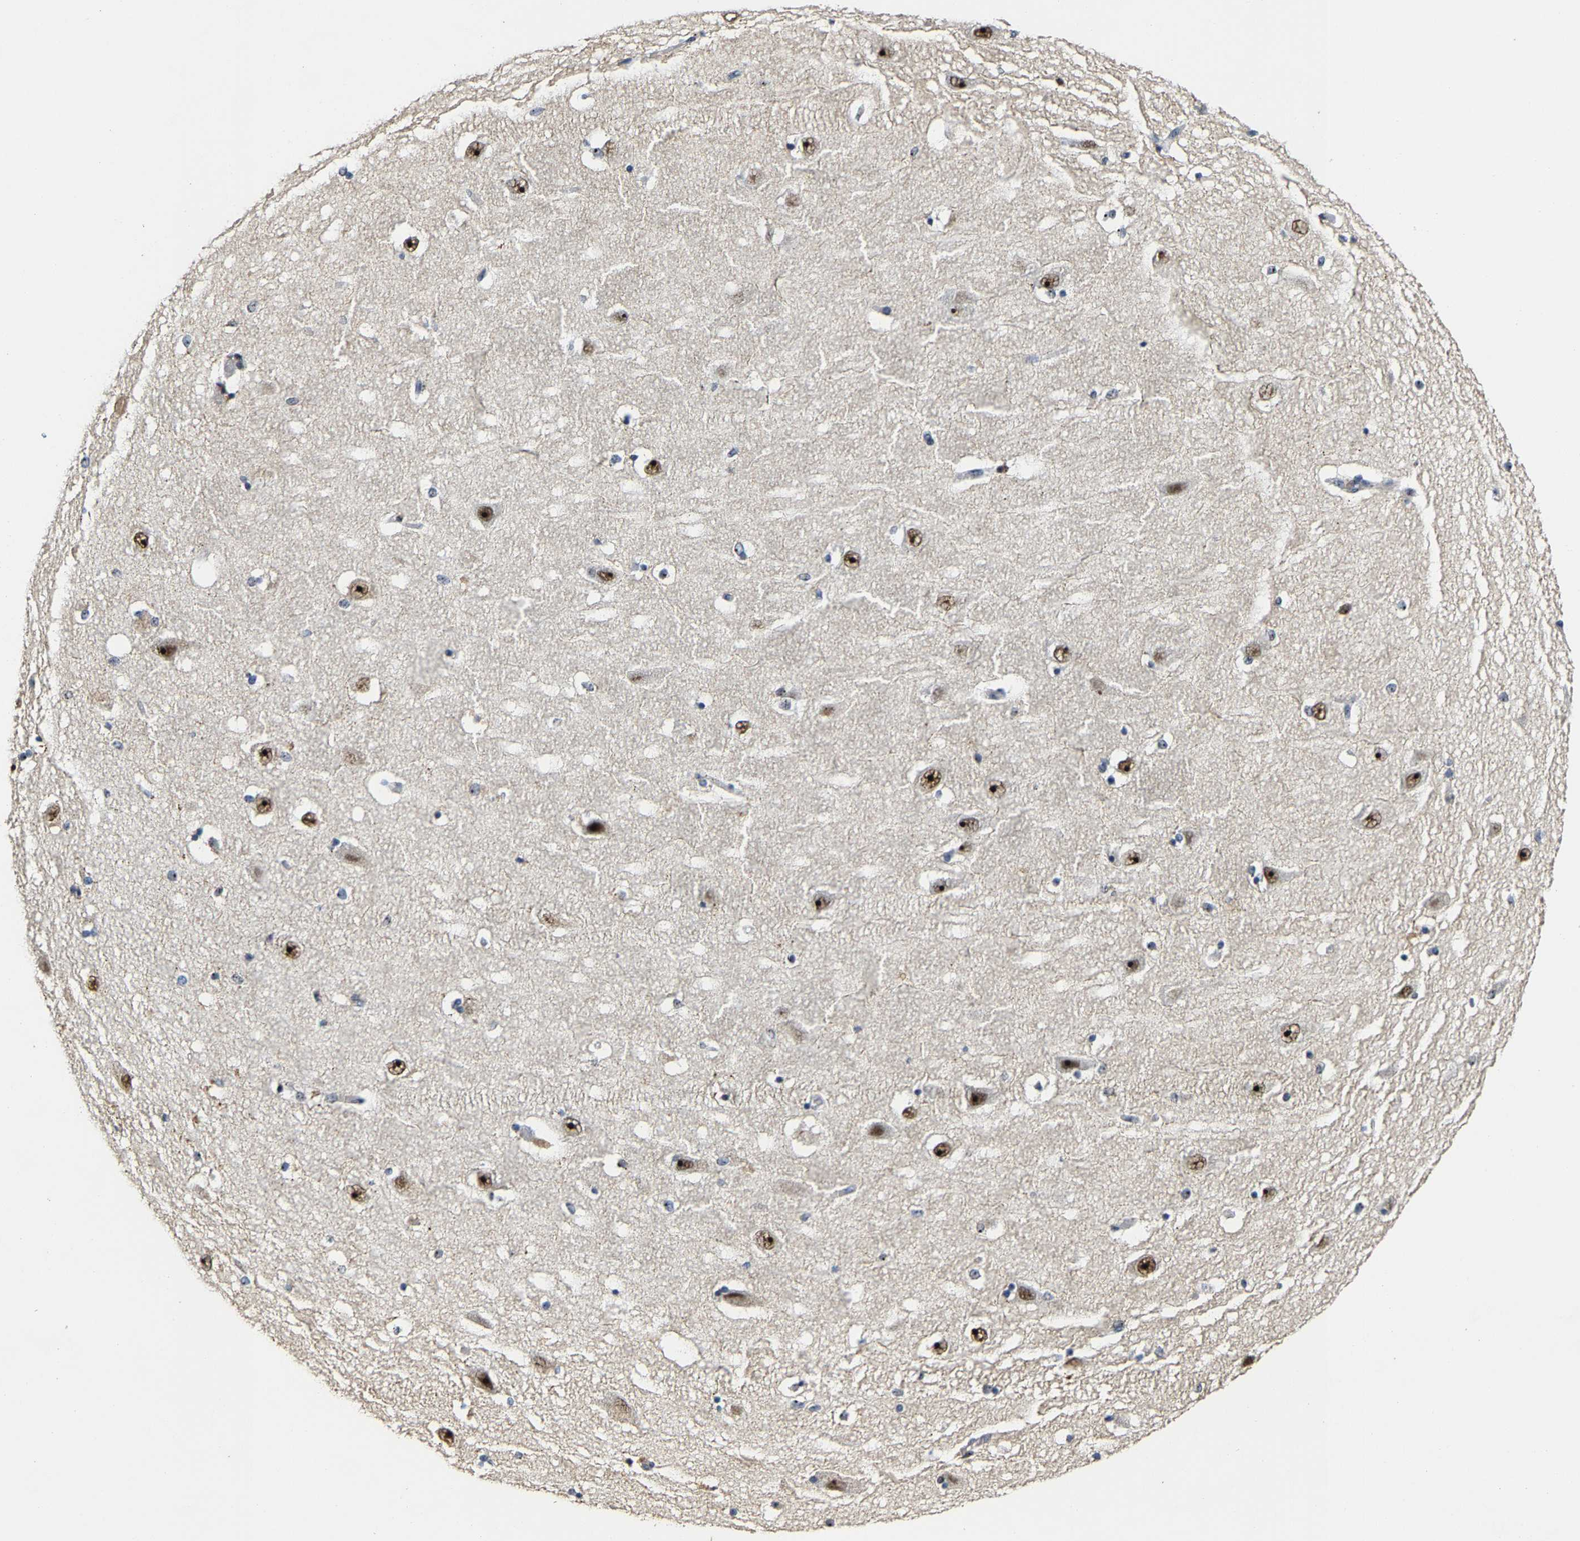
{"staining": {"intensity": "moderate", "quantity": "<25%", "location": "nuclear"}, "tissue": "hippocampus", "cell_type": "Glial cells", "image_type": "normal", "snomed": [{"axis": "morphology", "description": "Normal tissue, NOS"}, {"axis": "topography", "description": "Hippocampus"}], "caption": "A histopathology image of hippocampus stained for a protein shows moderate nuclear brown staining in glial cells. Nuclei are stained in blue.", "gene": "NOP58", "patient": {"sex": "female", "age": 54}}